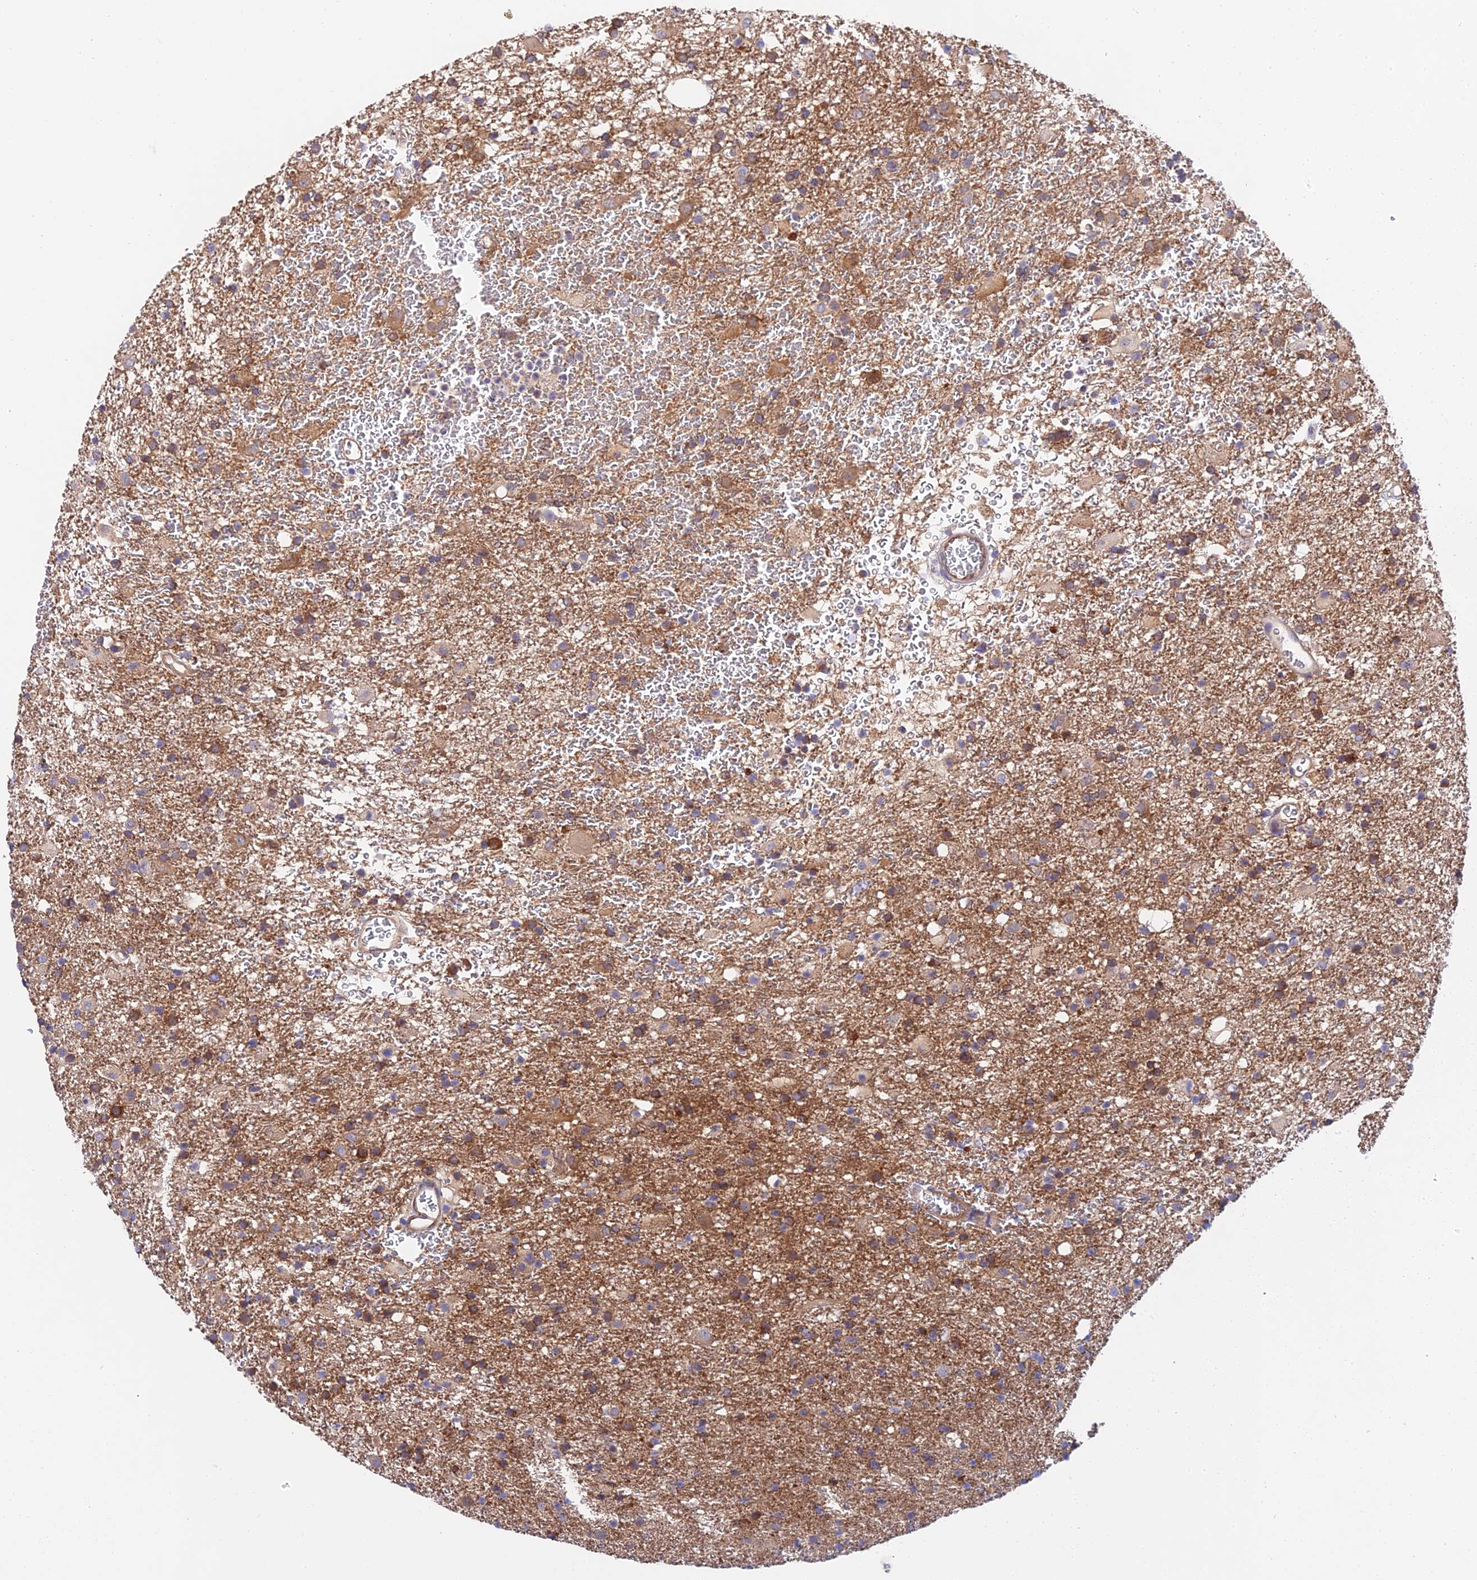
{"staining": {"intensity": "moderate", "quantity": "<25%", "location": "cytoplasmic/membranous"}, "tissue": "glioma", "cell_type": "Tumor cells", "image_type": "cancer", "snomed": [{"axis": "morphology", "description": "Glioma, malignant, Low grade"}, {"axis": "topography", "description": "Brain"}], "caption": "A micrograph showing moderate cytoplasmic/membranous expression in approximately <25% of tumor cells in glioma, as visualized by brown immunohistochemical staining.", "gene": "PPP2R2C", "patient": {"sex": "male", "age": 65}}